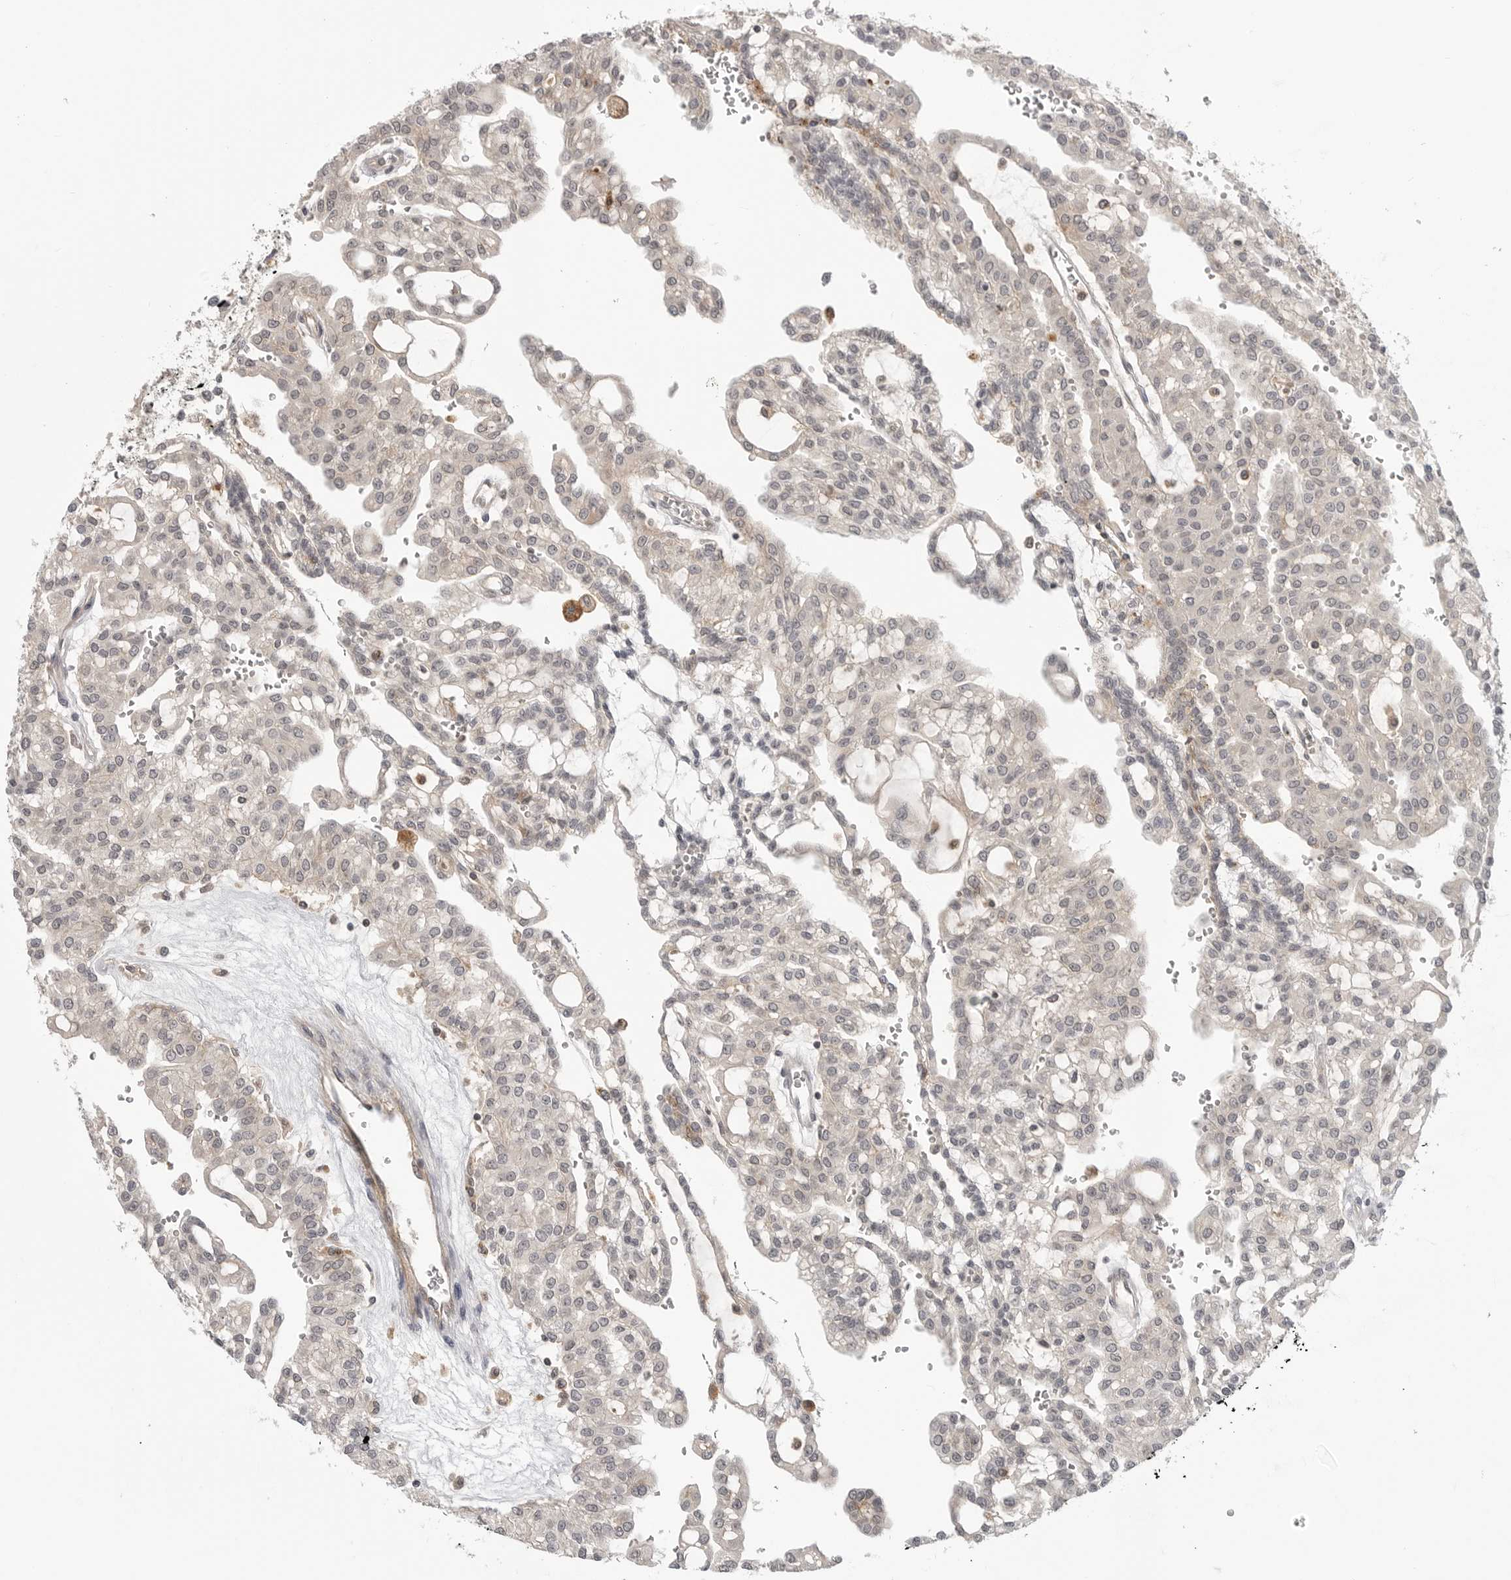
{"staining": {"intensity": "negative", "quantity": "none", "location": "none"}, "tissue": "renal cancer", "cell_type": "Tumor cells", "image_type": "cancer", "snomed": [{"axis": "morphology", "description": "Adenocarcinoma, NOS"}, {"axis": "topography", "description": "Kidney"}], "caption": "The histopathology image exhibits no significant expression in tumor cells of renal cancer. (Brightfield microscopy of DAB IHC at high magnification).", "gene": "IFNGR1", "patient": {"sex": "male", "age": 63}}